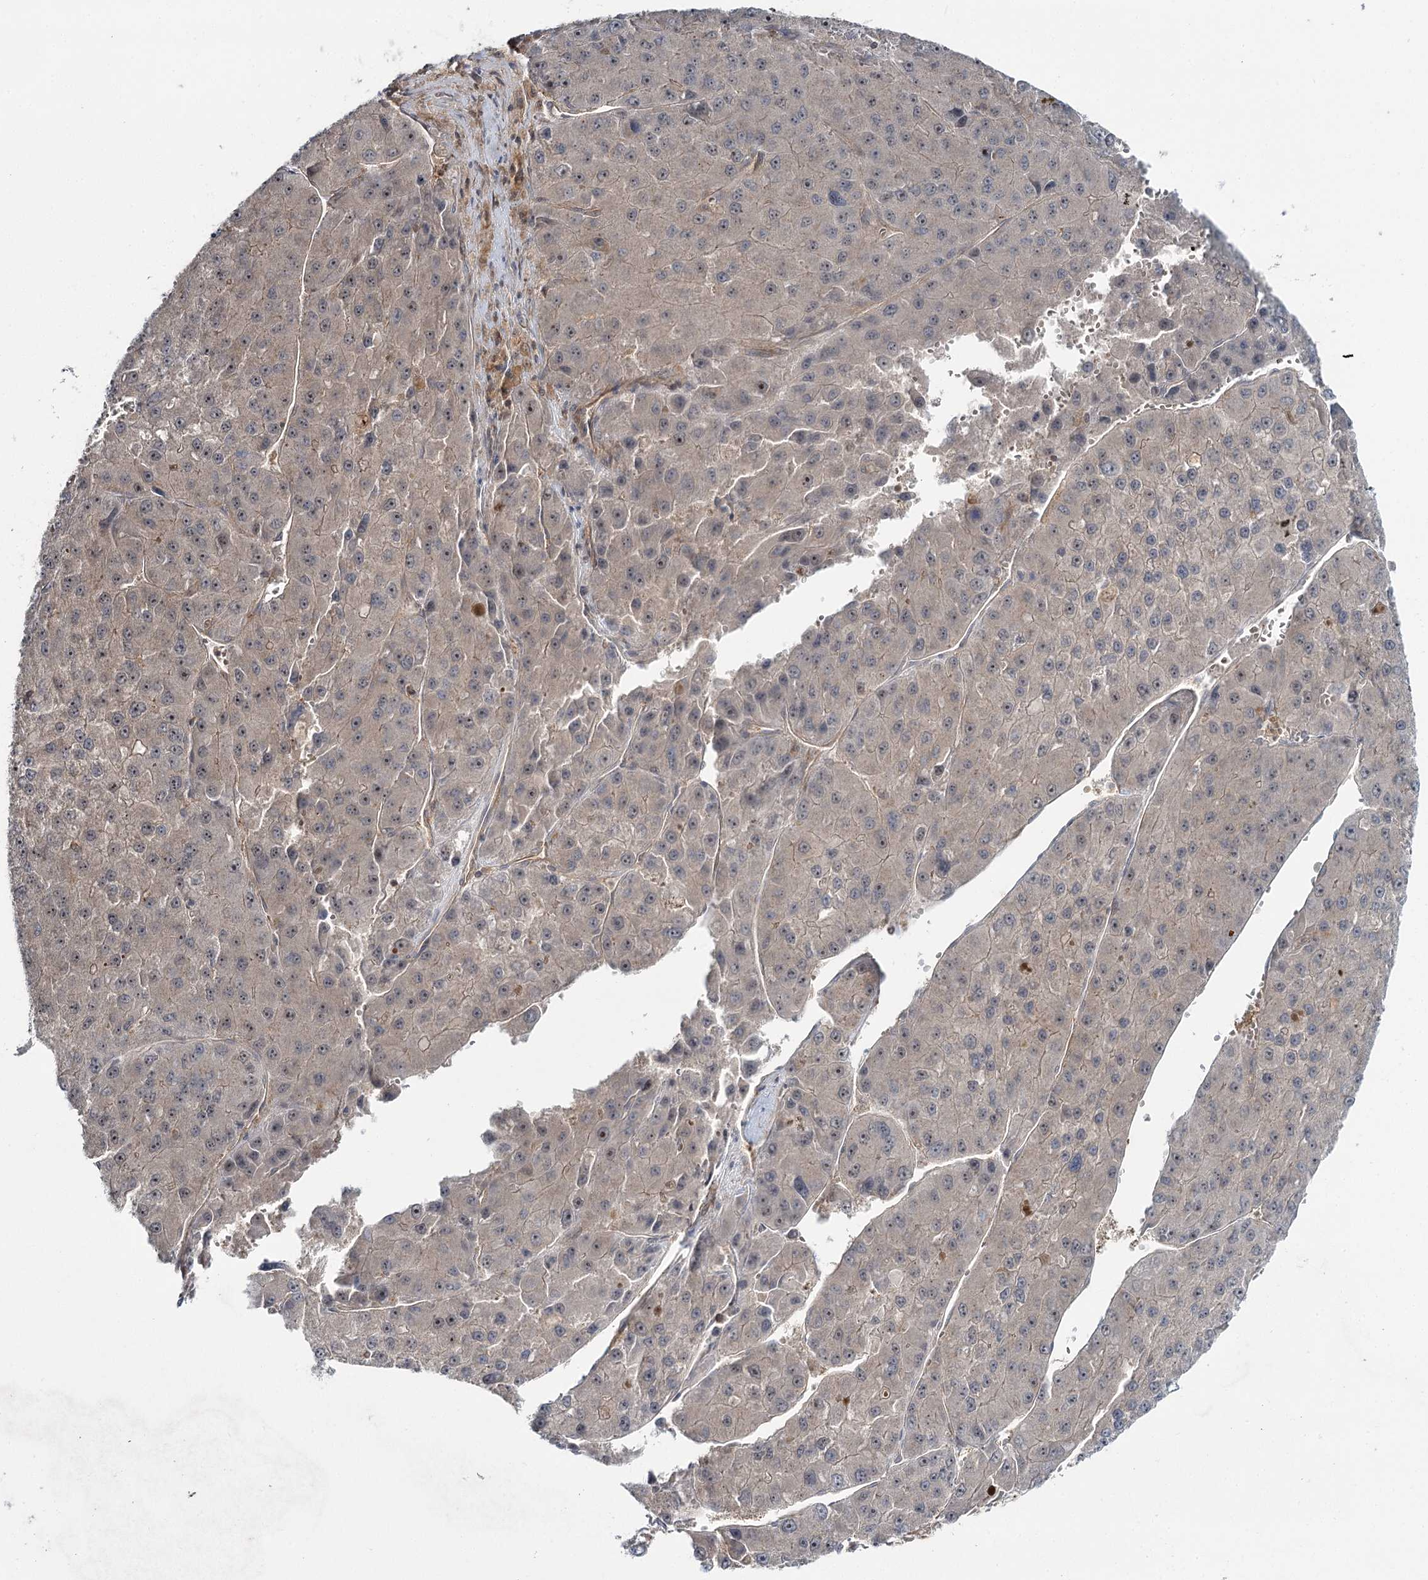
{"staining": {"intensity": "negative", "quantity": "none", "location": "none"}, "tissue": "liver cancer", "cell_type": "Tumor cells", "image_type": "cancer", "snomed": [{"axis": "morphology", "description": "Carcinoma, Hepatocellular, NOS"}, {"axis": "topography", "description": "Liver"}], "caption": "IHC of human liver cancer displays no positivity in tumor cells.", "gene": "WDR44", "patient": {"sex": "female", "age": 73}}